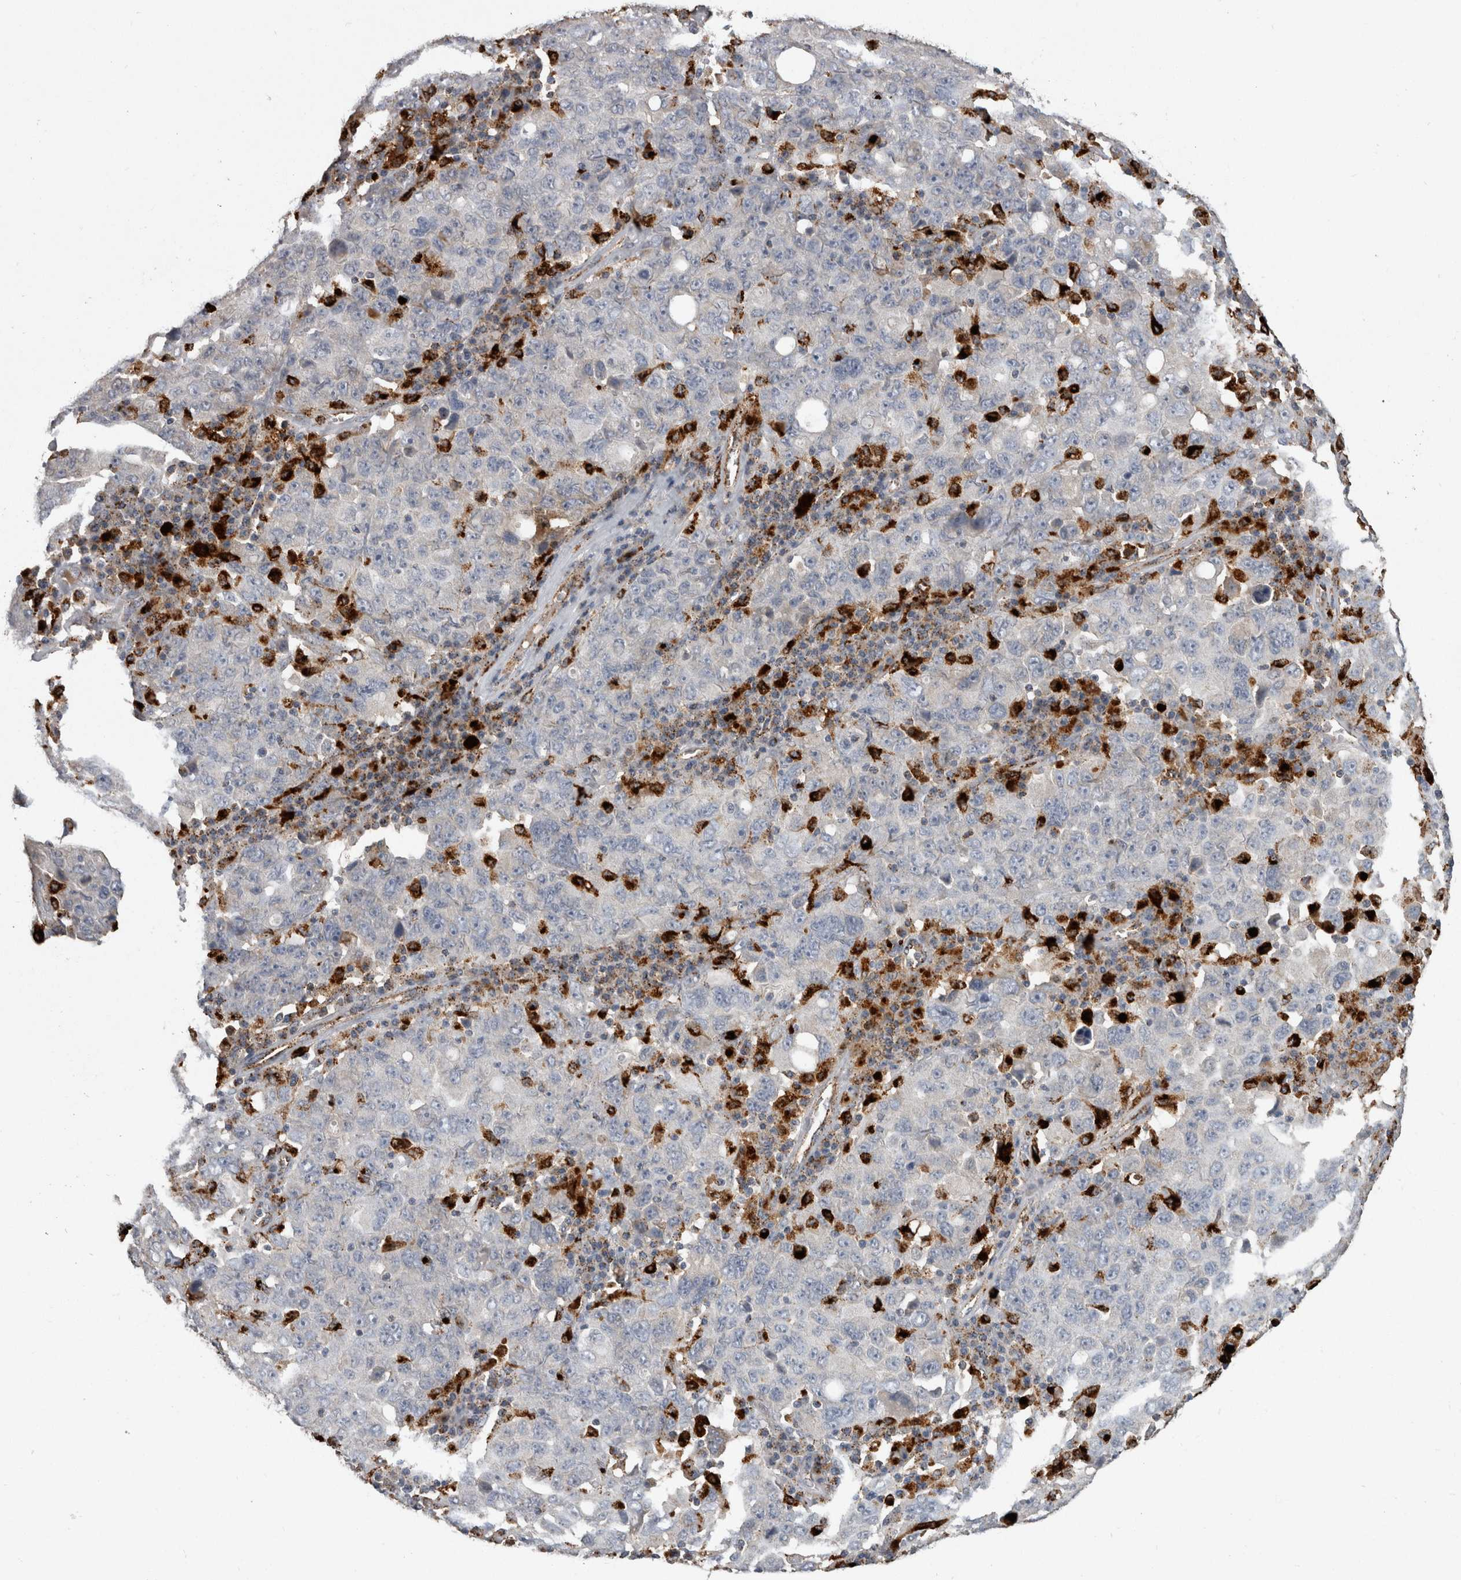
{"staining": {"intensity": "negative", "quantity": "none", "location": "none"}, "tissue": "ovarian cancer", "cell_type": "Tumor cells", "image_type": "cancer", "snomed": [{"axis": "morphology", "description": "Carcinoma, endometroid"}, {"axis": "topography", "description": "Ovary"}], "caption": "Immunohistochemical staining of ovarian cancer (endometroid carcinoma) demonstrates no significant expression in tumor cells.", "gene": "CTSZ", "patient": {"sex": "female", "age": 62}}